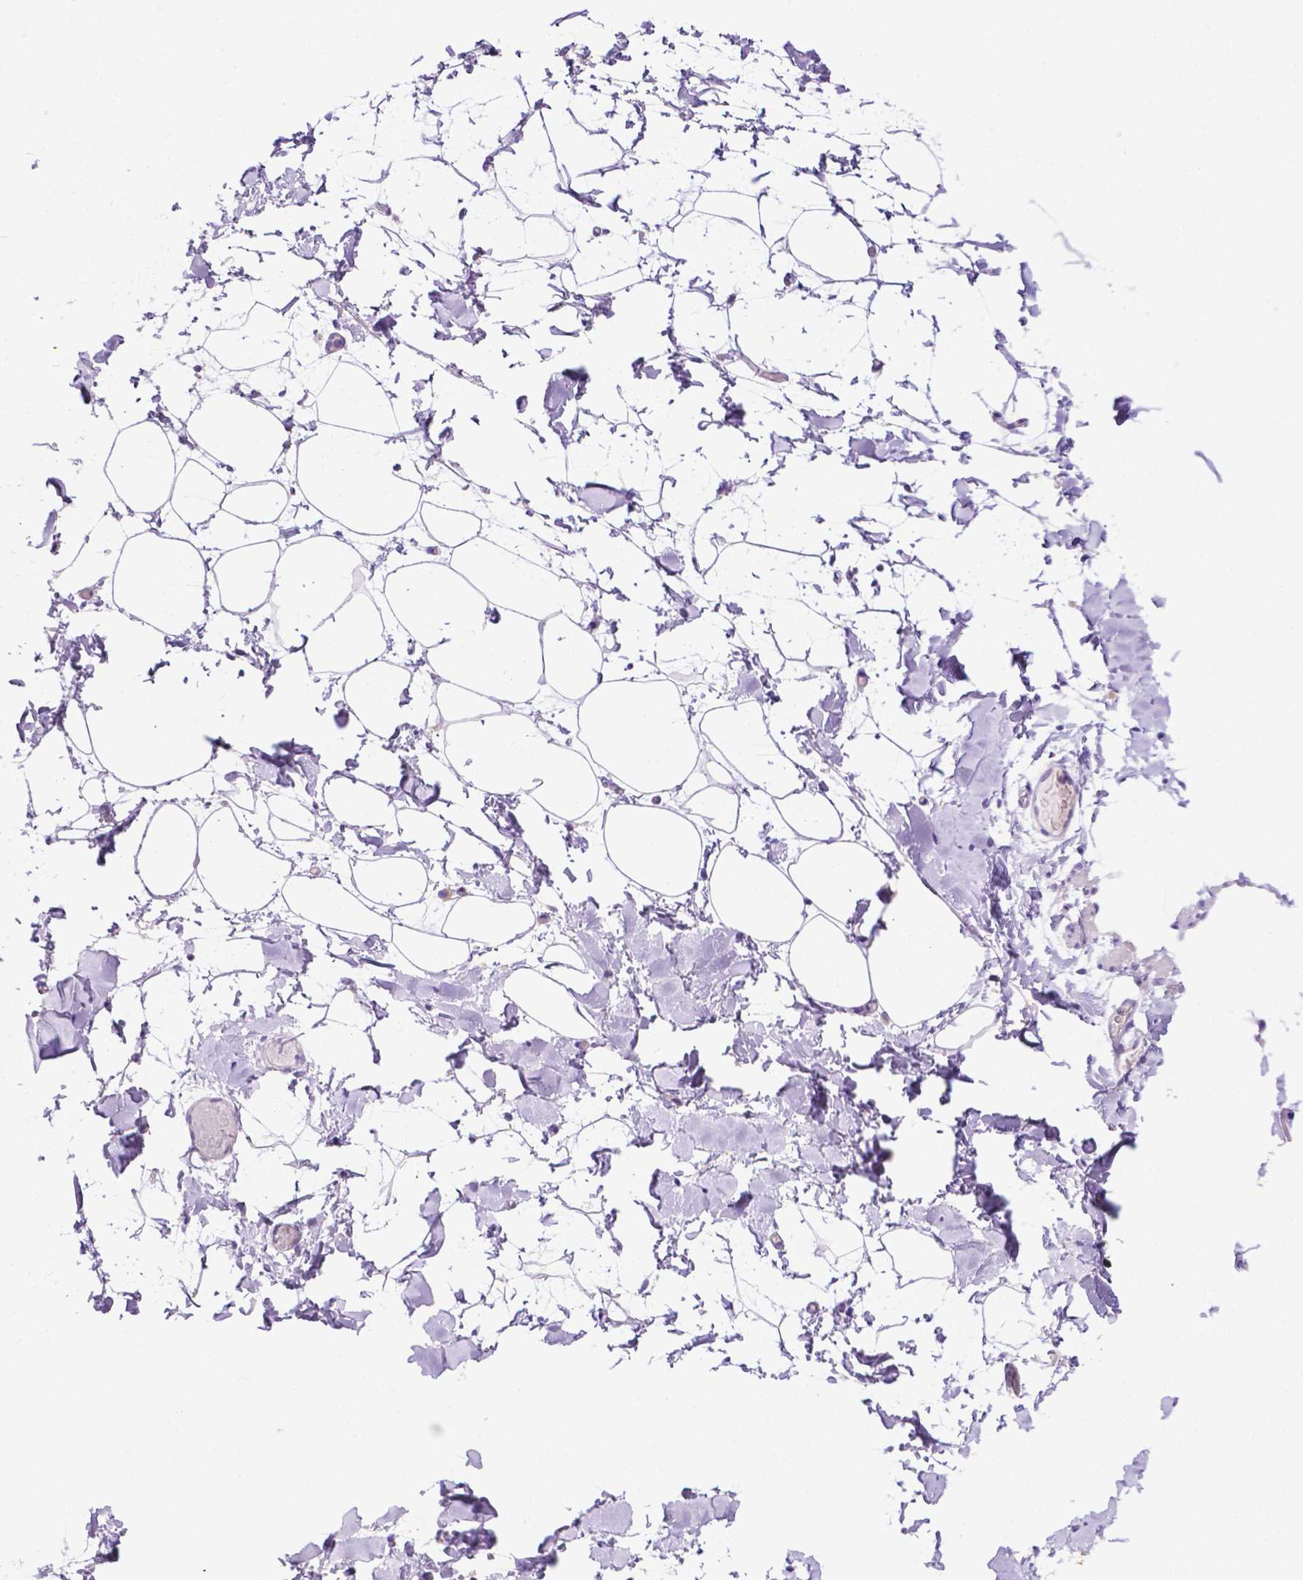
{"staining": {"intensity": "negative", "quantity": "none", "location": "none"}, "tissue": "adipose tissue", "cell_type": "Adipocytes", "image_type": "normal", "snomed": [{"axis": "morphology", "description": "Normal tissue, NOS"}, {"axis": "topography", "description": "Gallbladder"}, {"axis": "topography", "description": "Peripheral nerve tissue"}], "caption": "A high-resolution photomicrograph shows immunohistochemistry staining of benign adipose tissue, which exhibits no significant positivity in adipocytes.", "gene": "PHYHIP", "patient": {"sex": "female", "age": 45}}